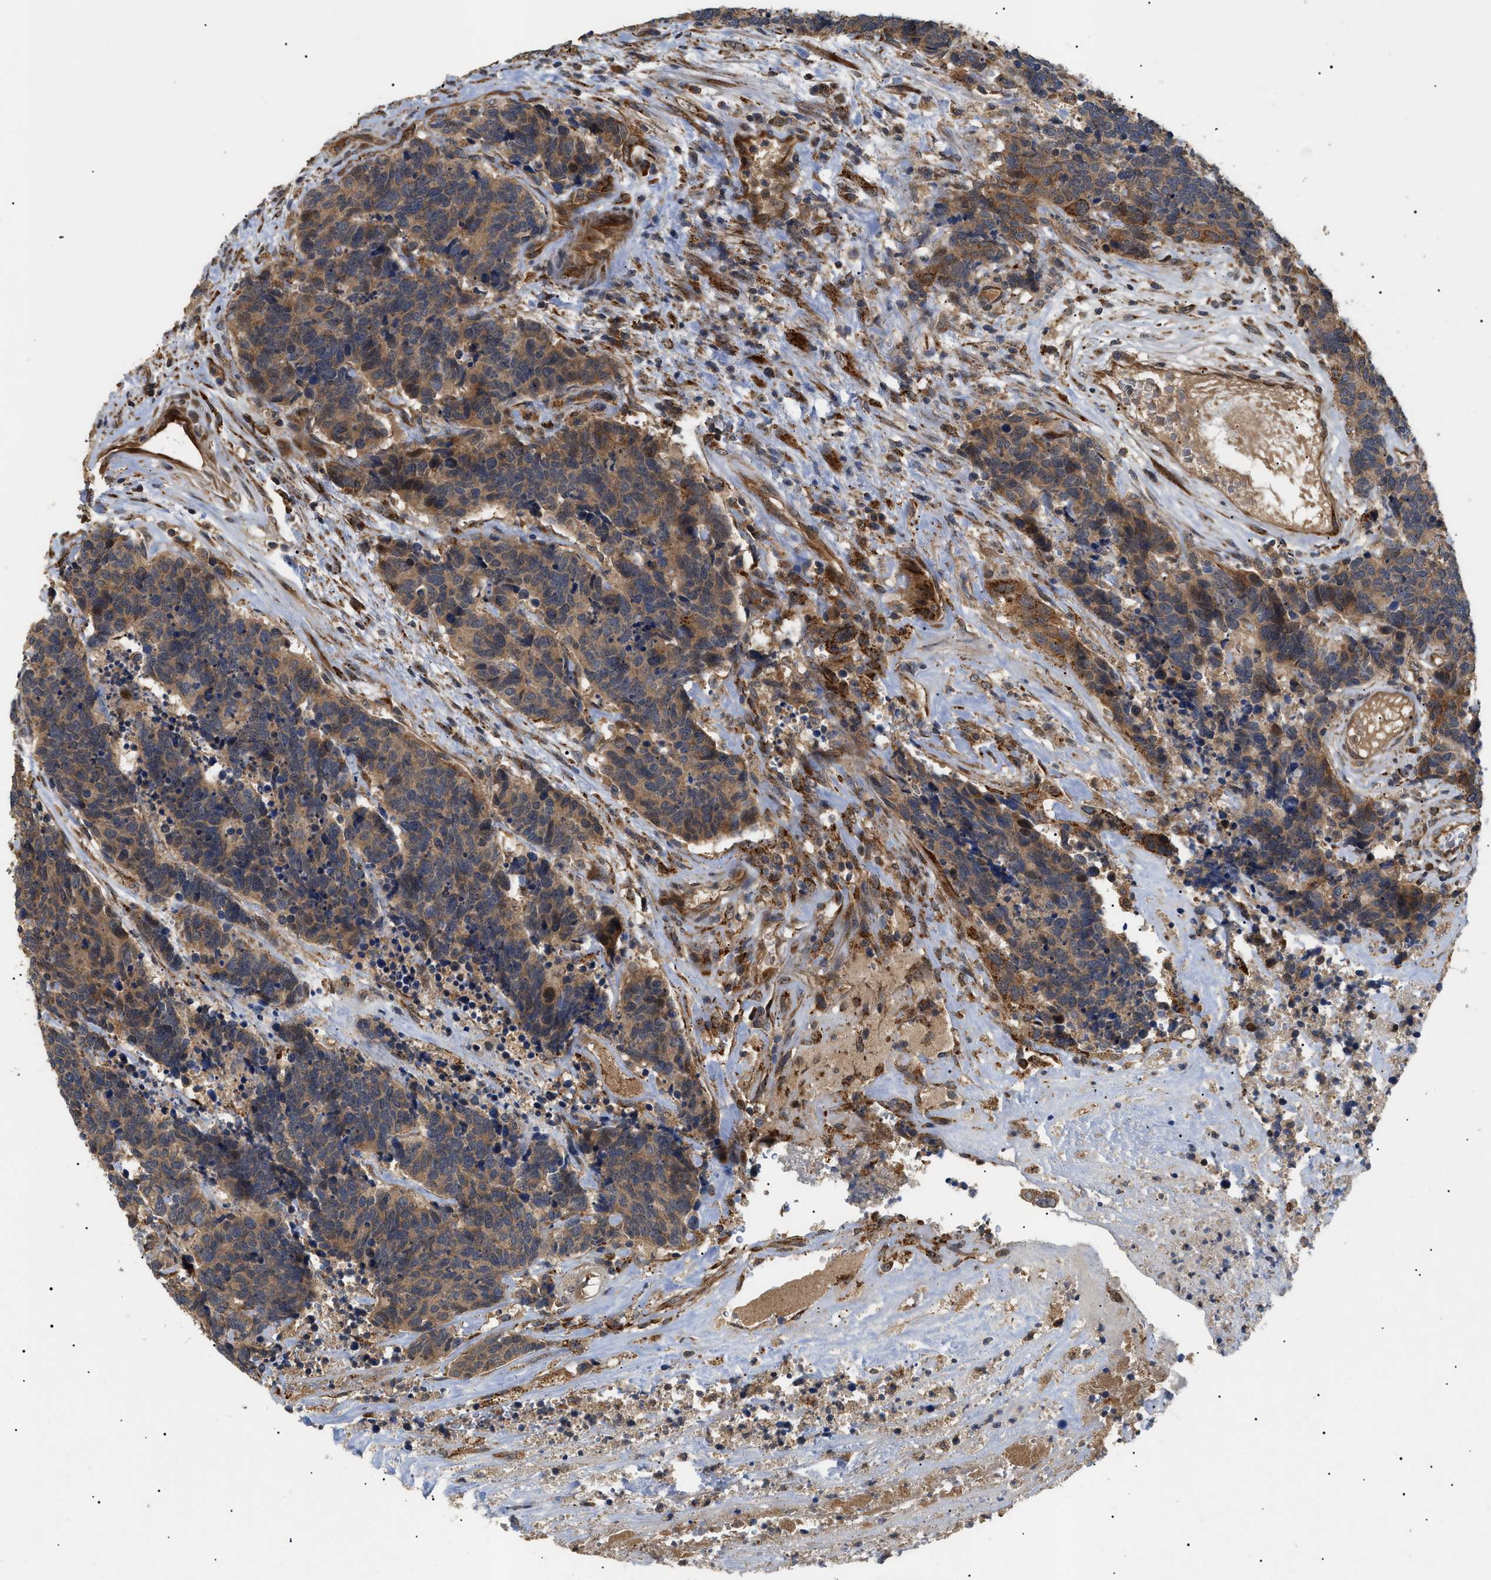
{"staining": {"intensity": "weak", "quantity": ">75%", "location": "cytoplasmic/membranous"}, "tissue": "carcinoid", "cell_type": "Tumor cells", "image_type": "cancer", "snomed": [{"axis": "morphology", "description": "Carcinoma, NOS"}, {"axis": "morphology", "description": "Carcinoid, malignant, NOS"}, {"axis": "topography", "description": "Urinary bladder"}], "caption": "The image shows a brown stain indicating the presence of a protein in the cytoplasmic/membranous of tumor cells in carcinoid.", "gene": "ASTL", "patient": {"sex": "male", "age": 57}}